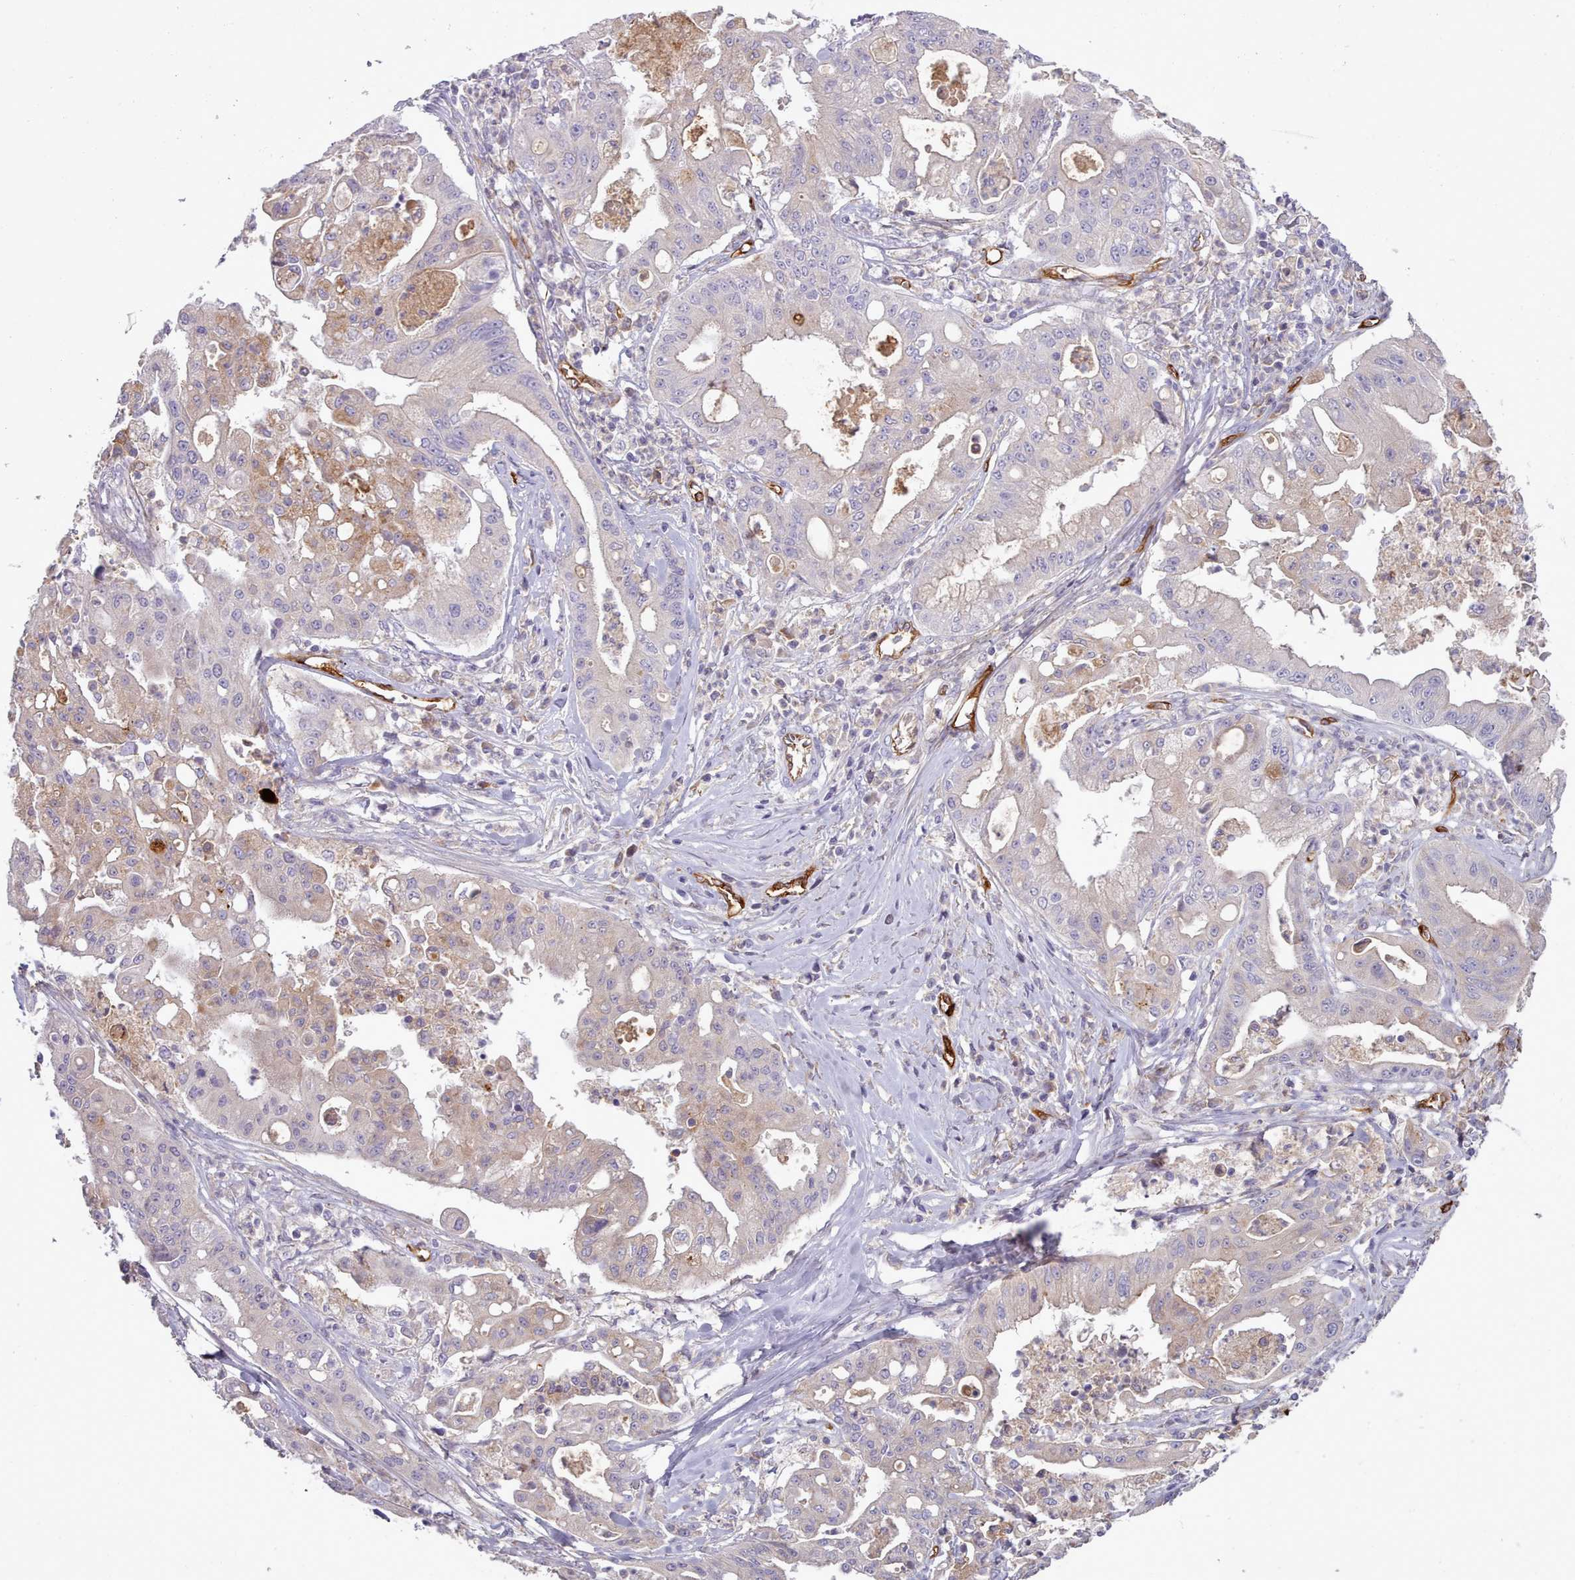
{"staining": {"intensity": "weak", "quantity": "<25%", "location": "cytoplasmic/membranous"}, "tissue": "ovarian cancer", "cell_type": "Tumor cells", "image_type": "cancer", "snomed": [{"axis": "morphology", "description": "Cystadenocarcinoma, mucinous, NOS"}, {"axis": "topography", "description": "Ovary"}], "caption": "Ovarian cancer stained for a protein using immunohistochemistry (IHC) displays no staining tumor cells.", "gene": "CD300LF", "patient": {"sex": "female", "age": 70}}